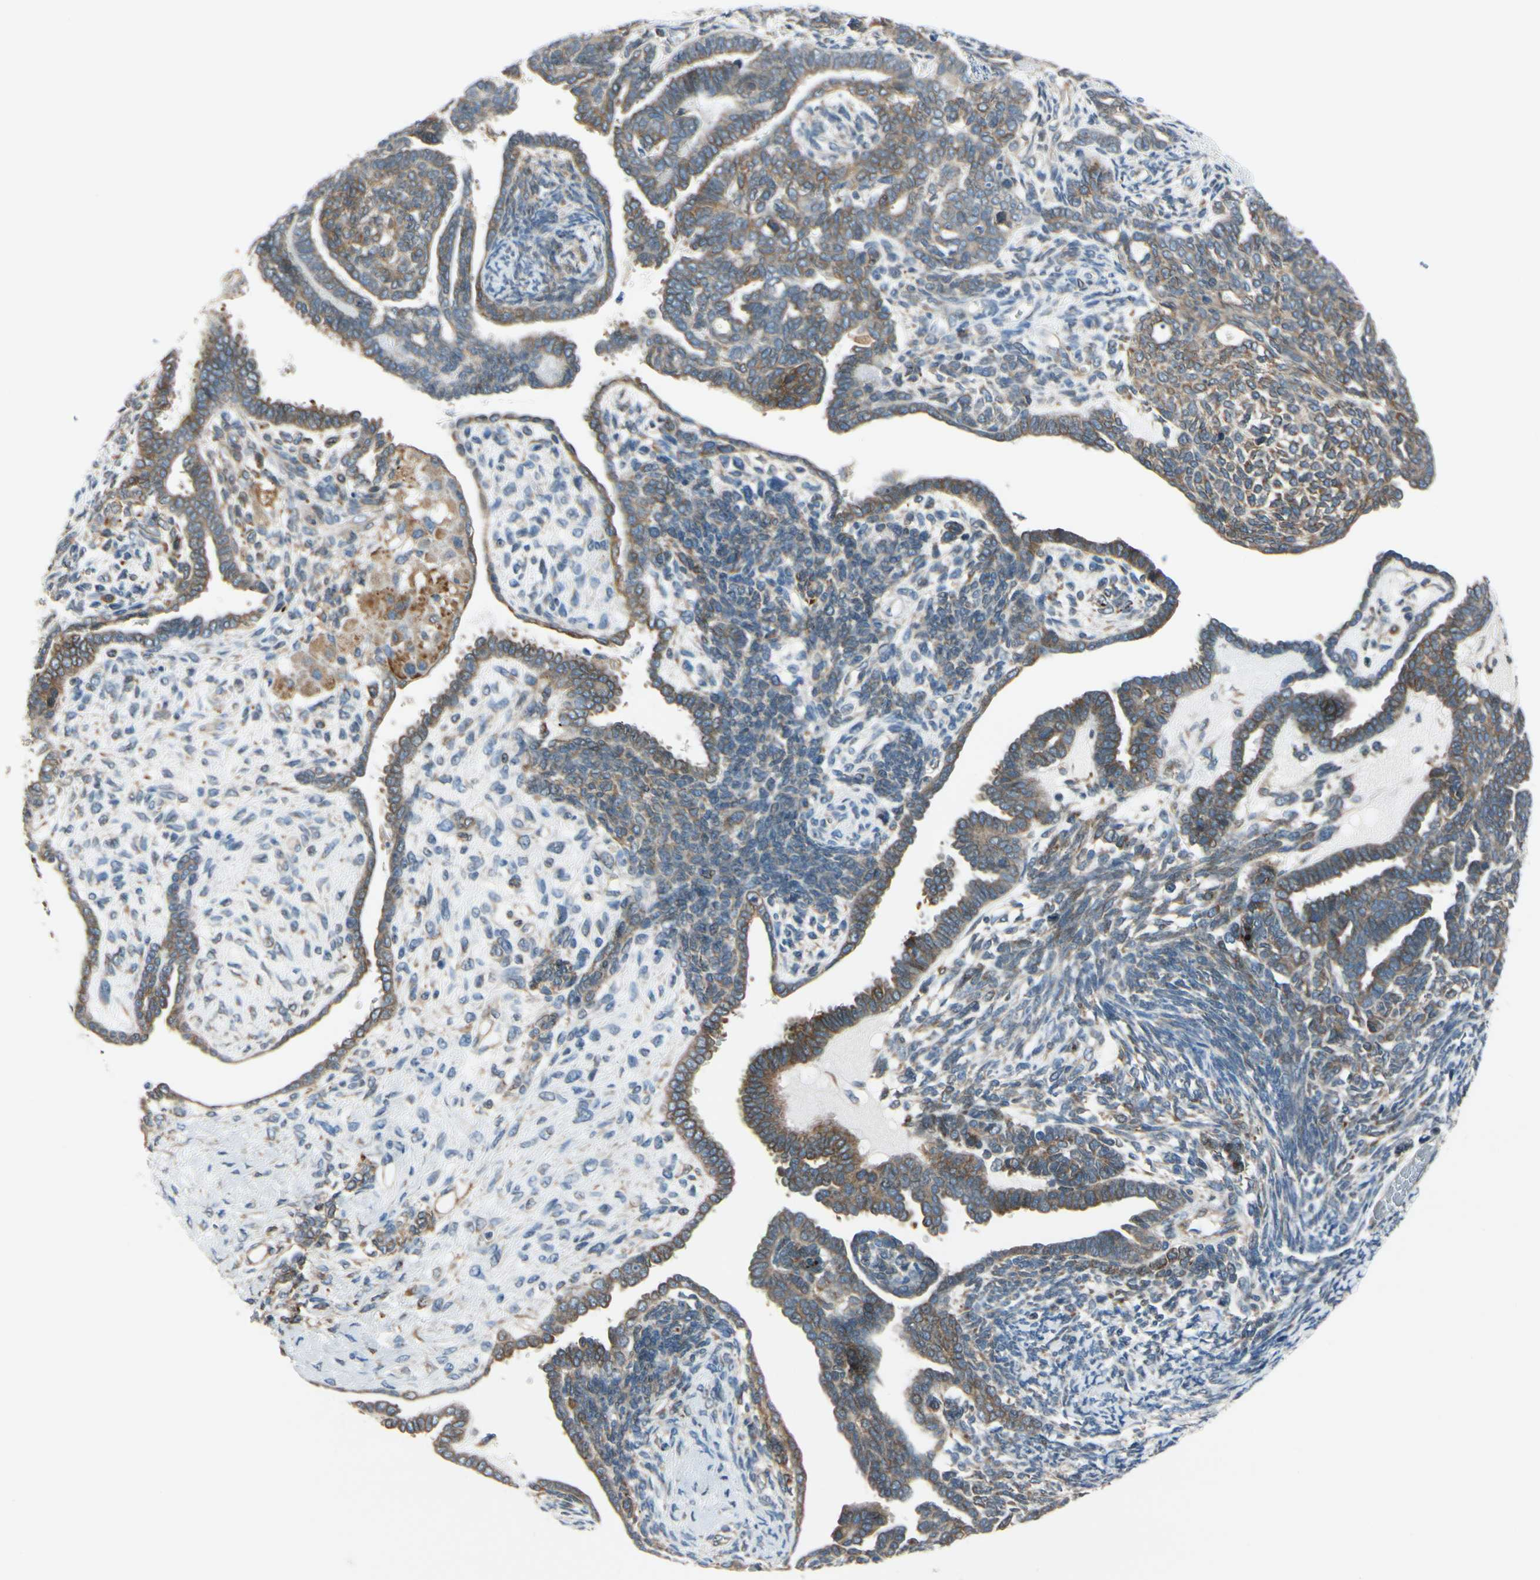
{"staining": {"intensity": "moderate", "quantity": ">75%", "location": "cytoplasmic/membranous"}, "tissue": "endometrial cancer", "cell_type": "Tumor cells", "image_type": "cancer", "snomed": [{"axis": "morphology", "description": "Neoplasm, malignant, NOS"}, {"axis": "topography", "description": "Endometrium"}], "caption": "Immunohistochemical staining of human endometrial cancer exhibits moderate cytoplasmic/membranous protein staining in approximately >75% of tumor cells.", "gene": "CLCC1", "patient": {"sex": "female", "age": 74}}